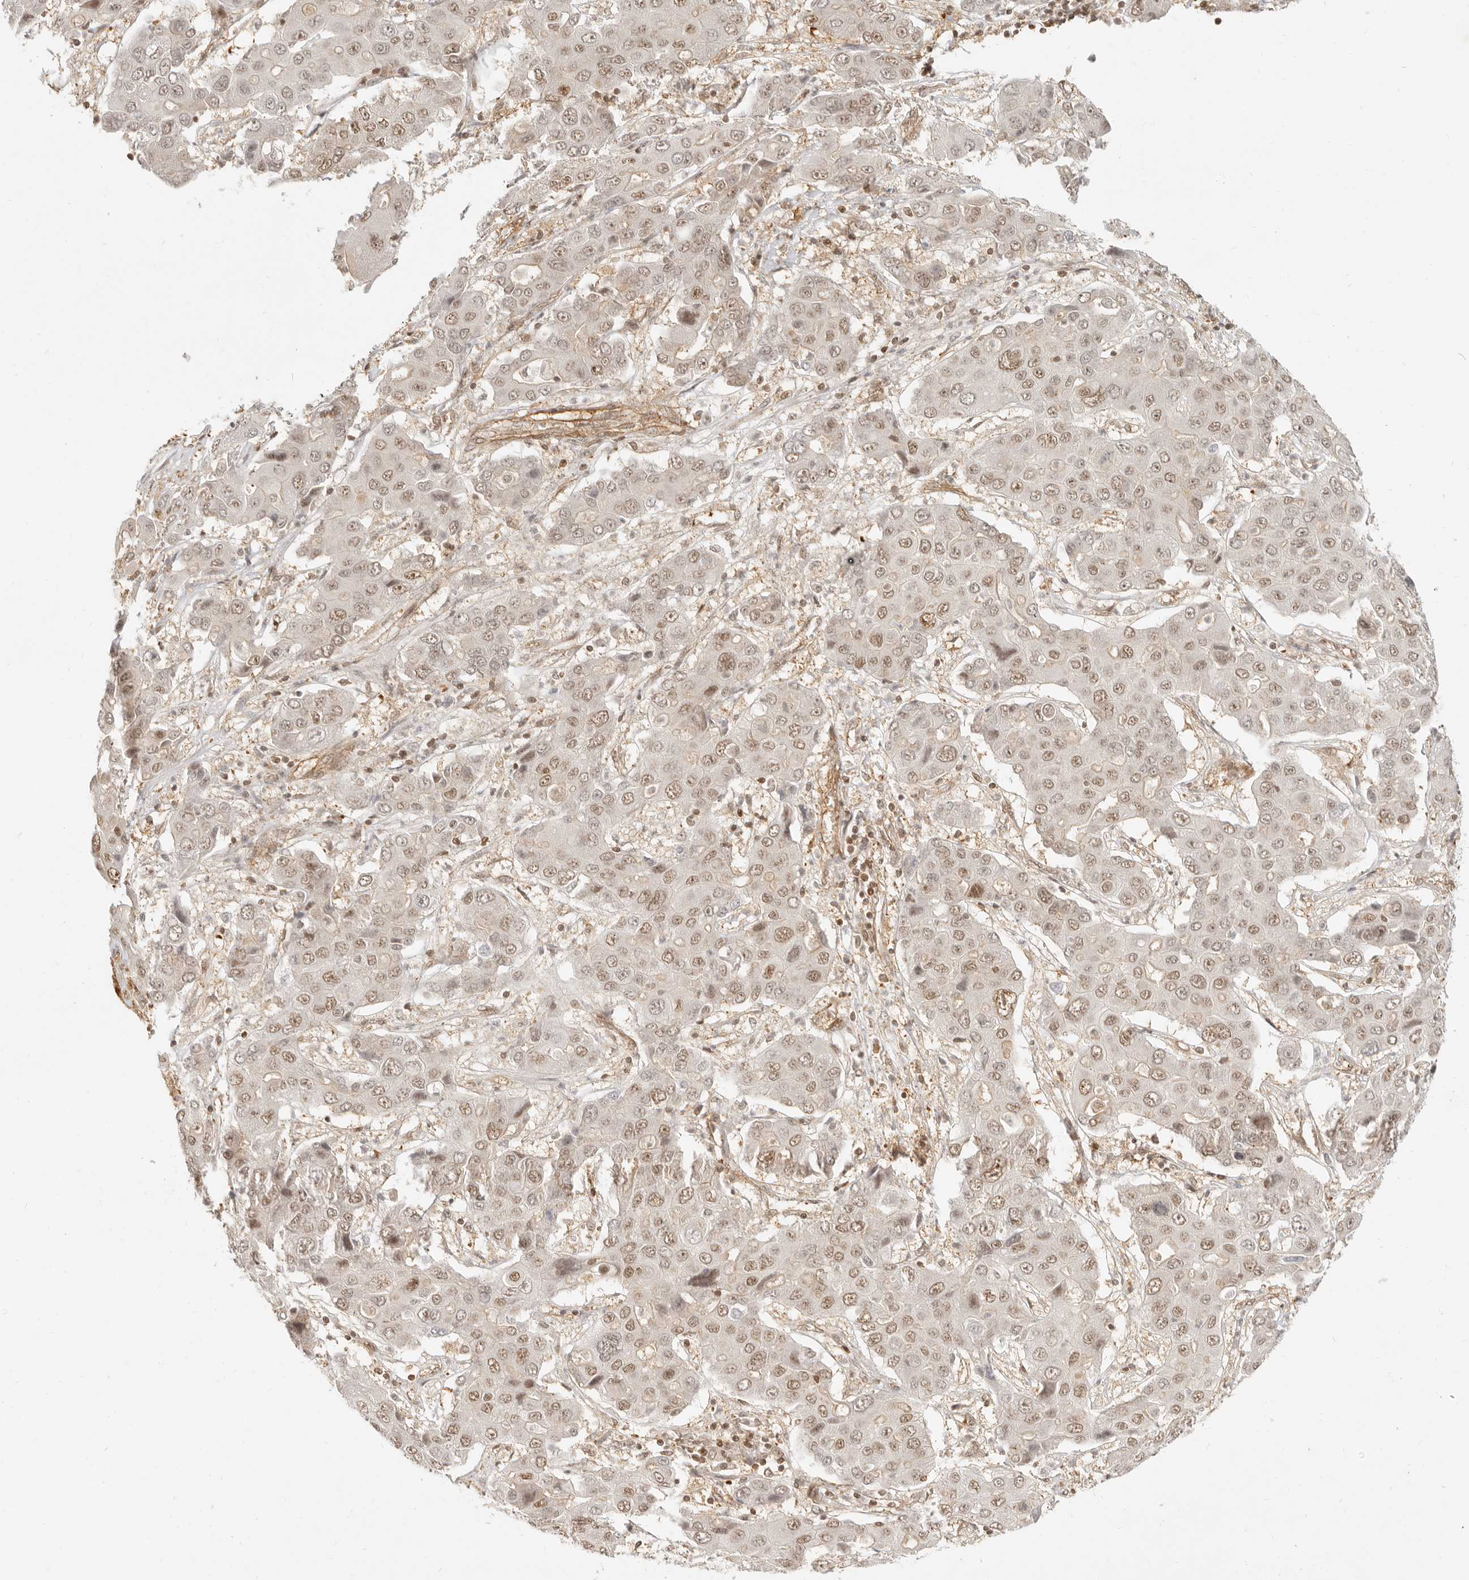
{"staining": {"intensity": "moderate", "quantity": ">75%", "location": "nuclear"}, "tissue": "liver cancer", "cell_type": "Tumor cells", "image_type": "cancer", "snomed": [{"axis": "morphology", "description": "Cholangiocarcinoma"}, {"axis": "topography", "description": "Liver"}], "caption": "Protein staining demonstrates moderate nuclear staining in about >75% of tumor cells in liver cholangiocarcinoma.", "gene": "BAP1", "patient": {"sex": "male", "age": 67}}